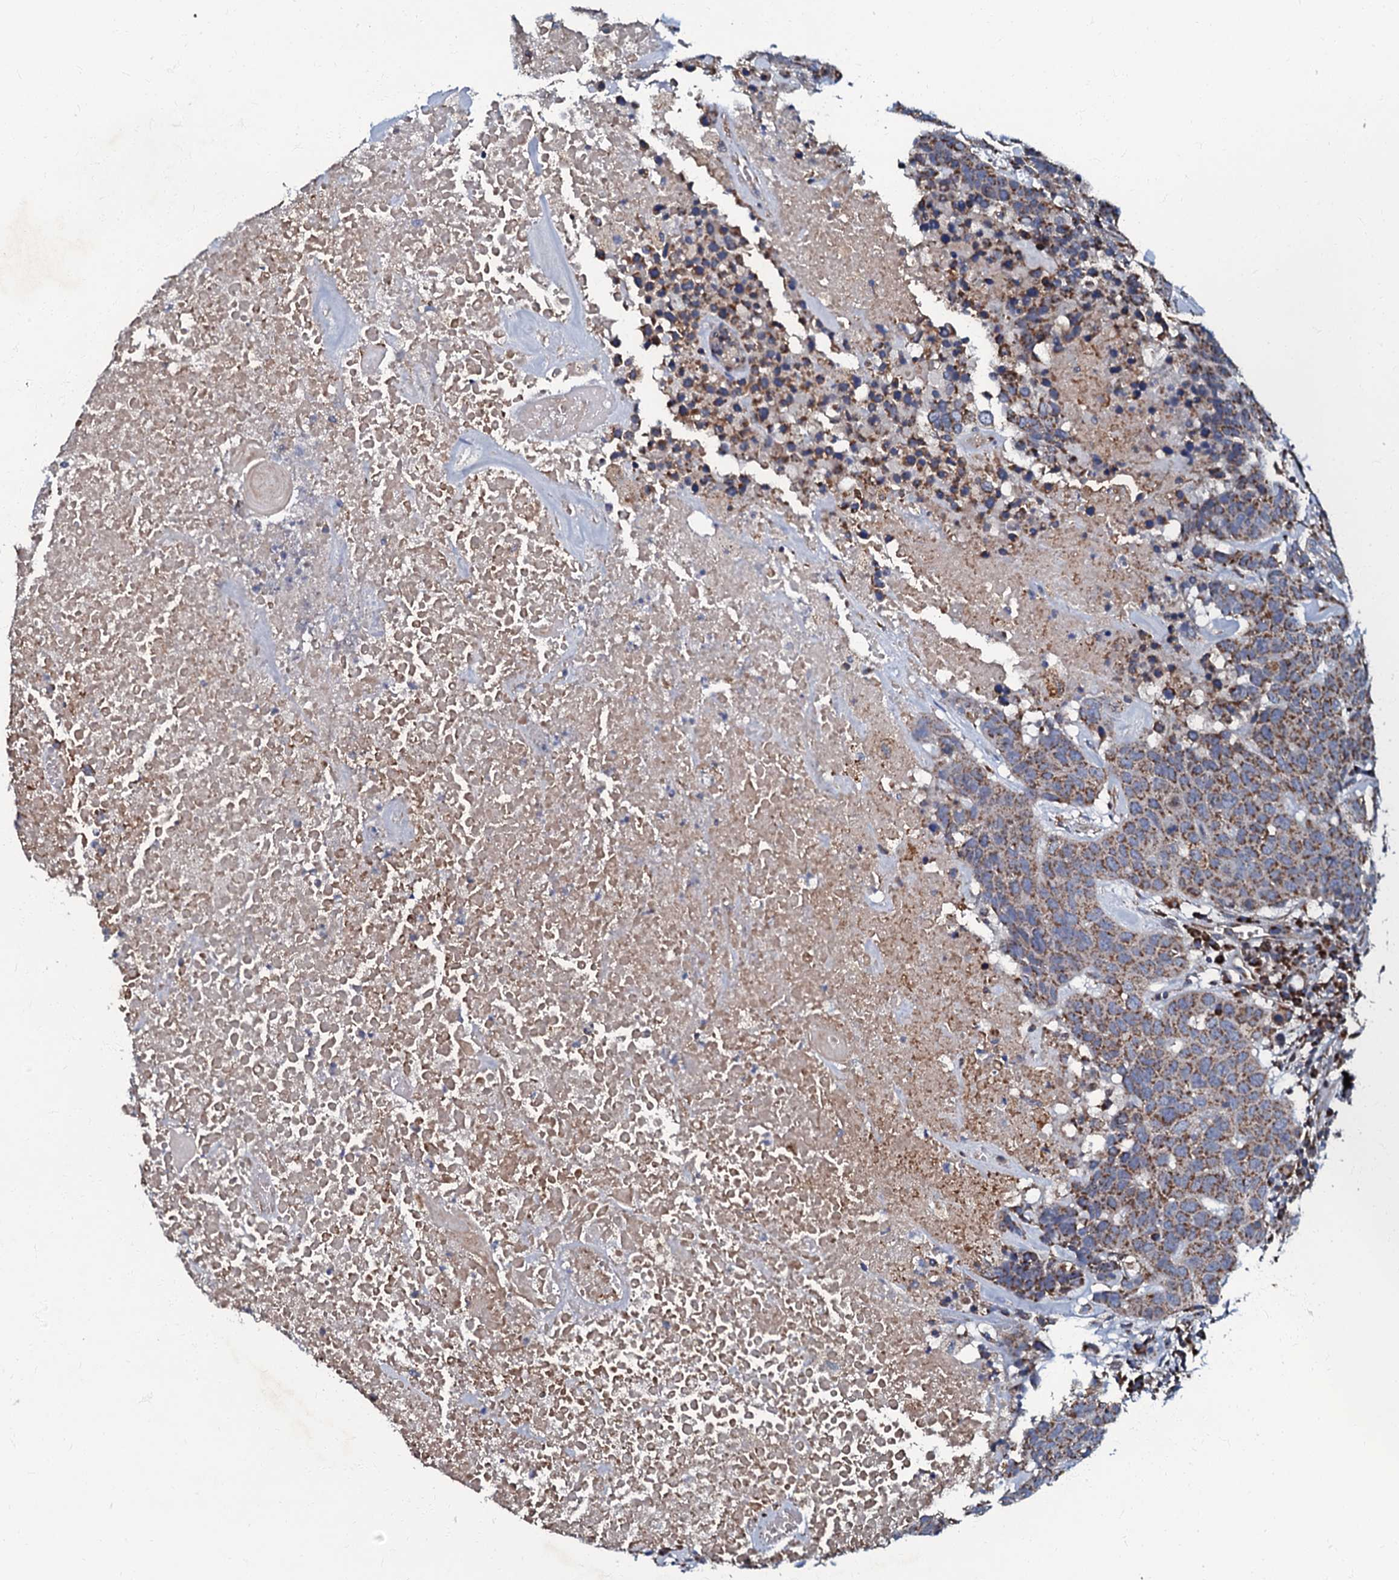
{"staining": {"intensity": "moderate", "quantity": "25%-75%", "location": "cytoplasmic/membranous"}, "tissue": "head and neck cancer", "cell_type": "Tumor cells", "image_type": "cancer", "snomed": [{"axis": "morphology", "description": "Squamous cell carcinoma, NOS"}, {"axis": "topography", "description": "Head-Neck"}], "caption": "Head and neck cancer (squamous cell carcinoma) tissue demonstrates moderate cytoplasmic/membranous staining in approximately 25%-75% of tumor cells (brown staining indicates protein expression, while blue staining denotes nuclei).", "gene": "NDUFA12", "patient": {"sex": "male", "age": 66}}